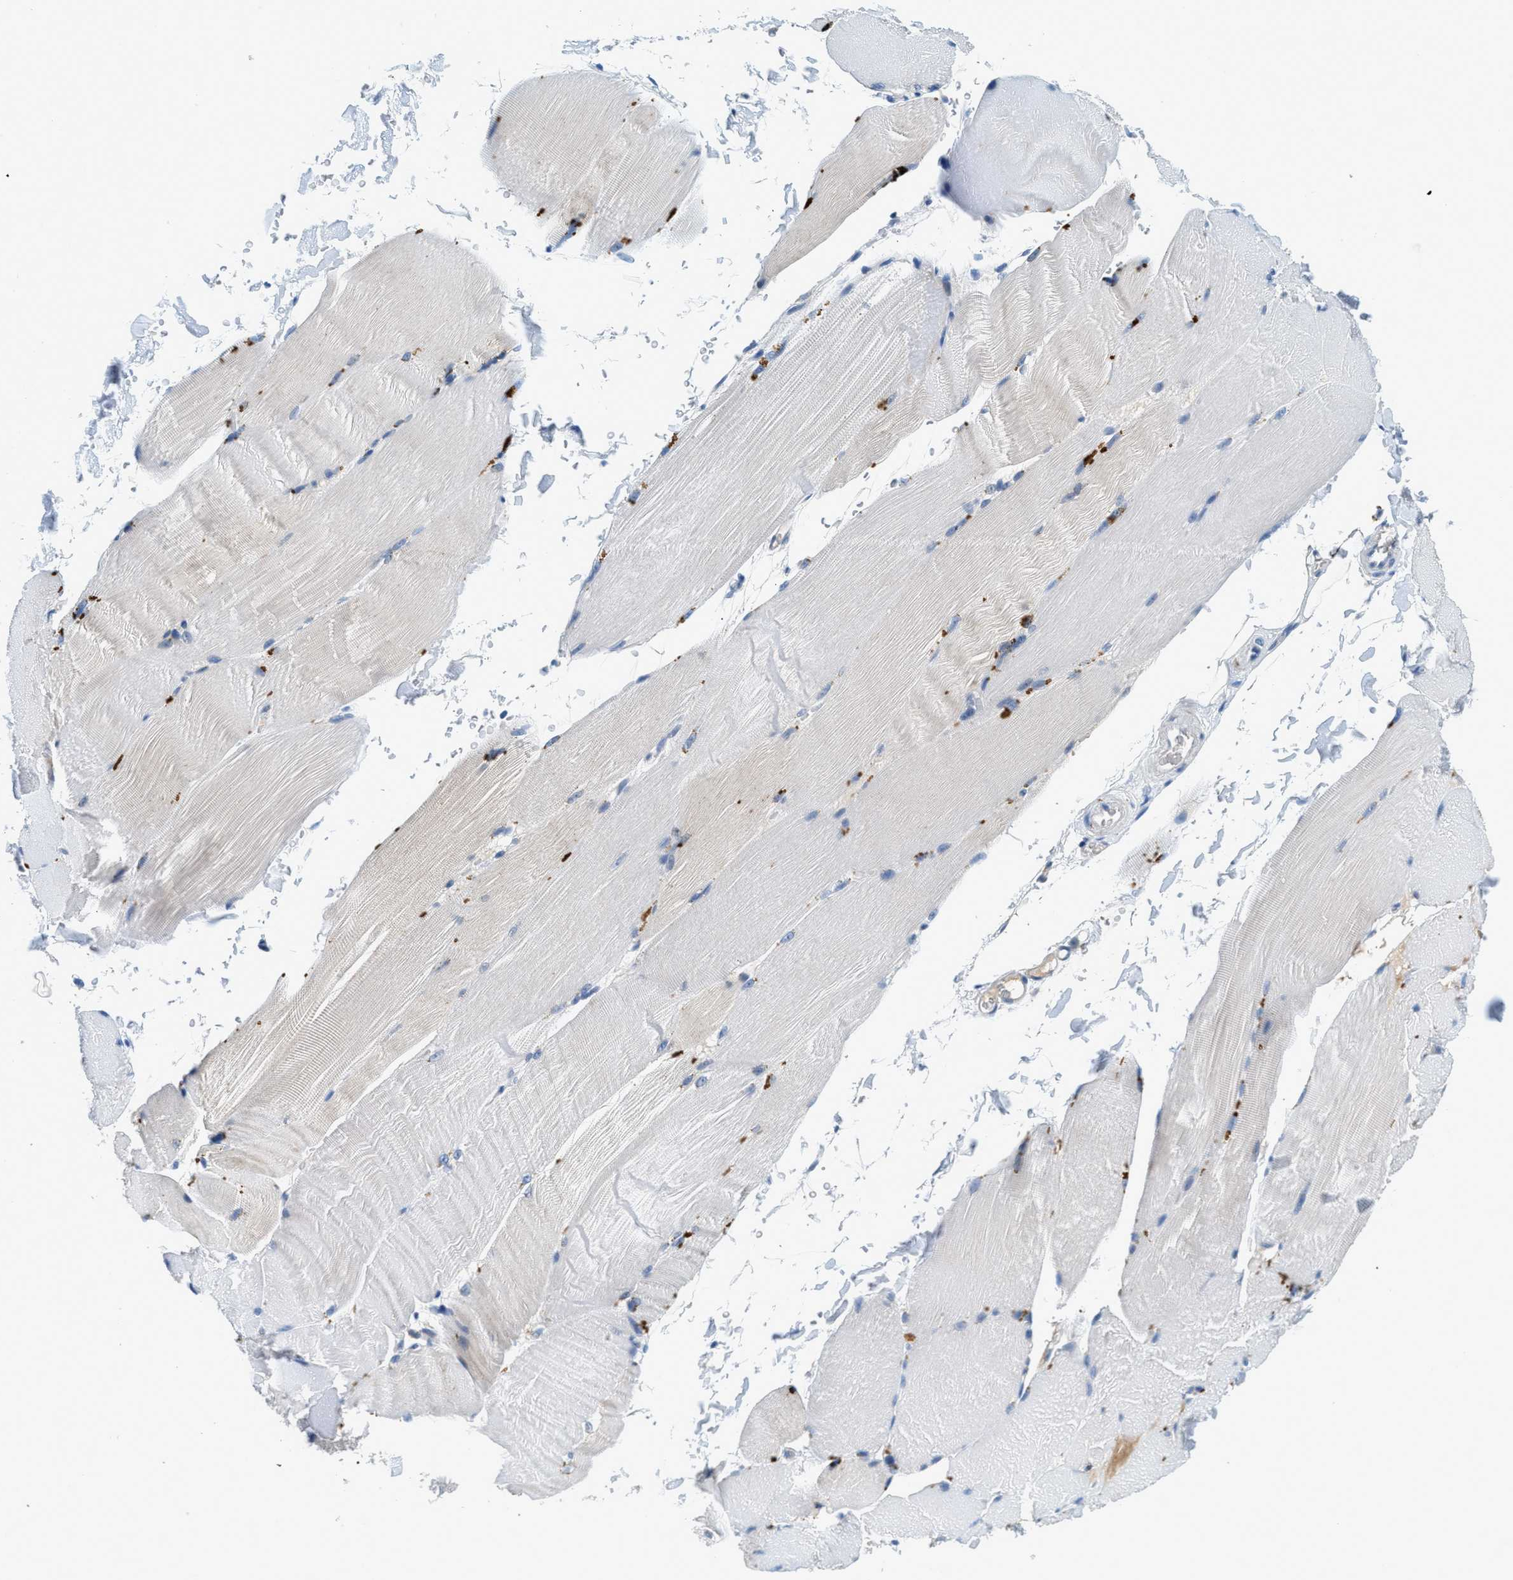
{"staining": {"intensity": "weak", "quantity": "<25%", "location": "cytoplasmic/membranous"}, "tissue": "skeletal muscle", "cell_type": "Myocytes", "image_type": "normal", "snomed": [{"axis": "morphology", "description": "Normal tissue, NOS"}, {"axis": "topography", "description": "Skin"}, {"axis": "topography", "description": "Skeletal muscle"}], "caption": "Protein analysis of normal skeletal muscle displays no significant expression in myocytes.", "gene": "TSPAN3", "patient": {"sex": "male", "age": 83}}